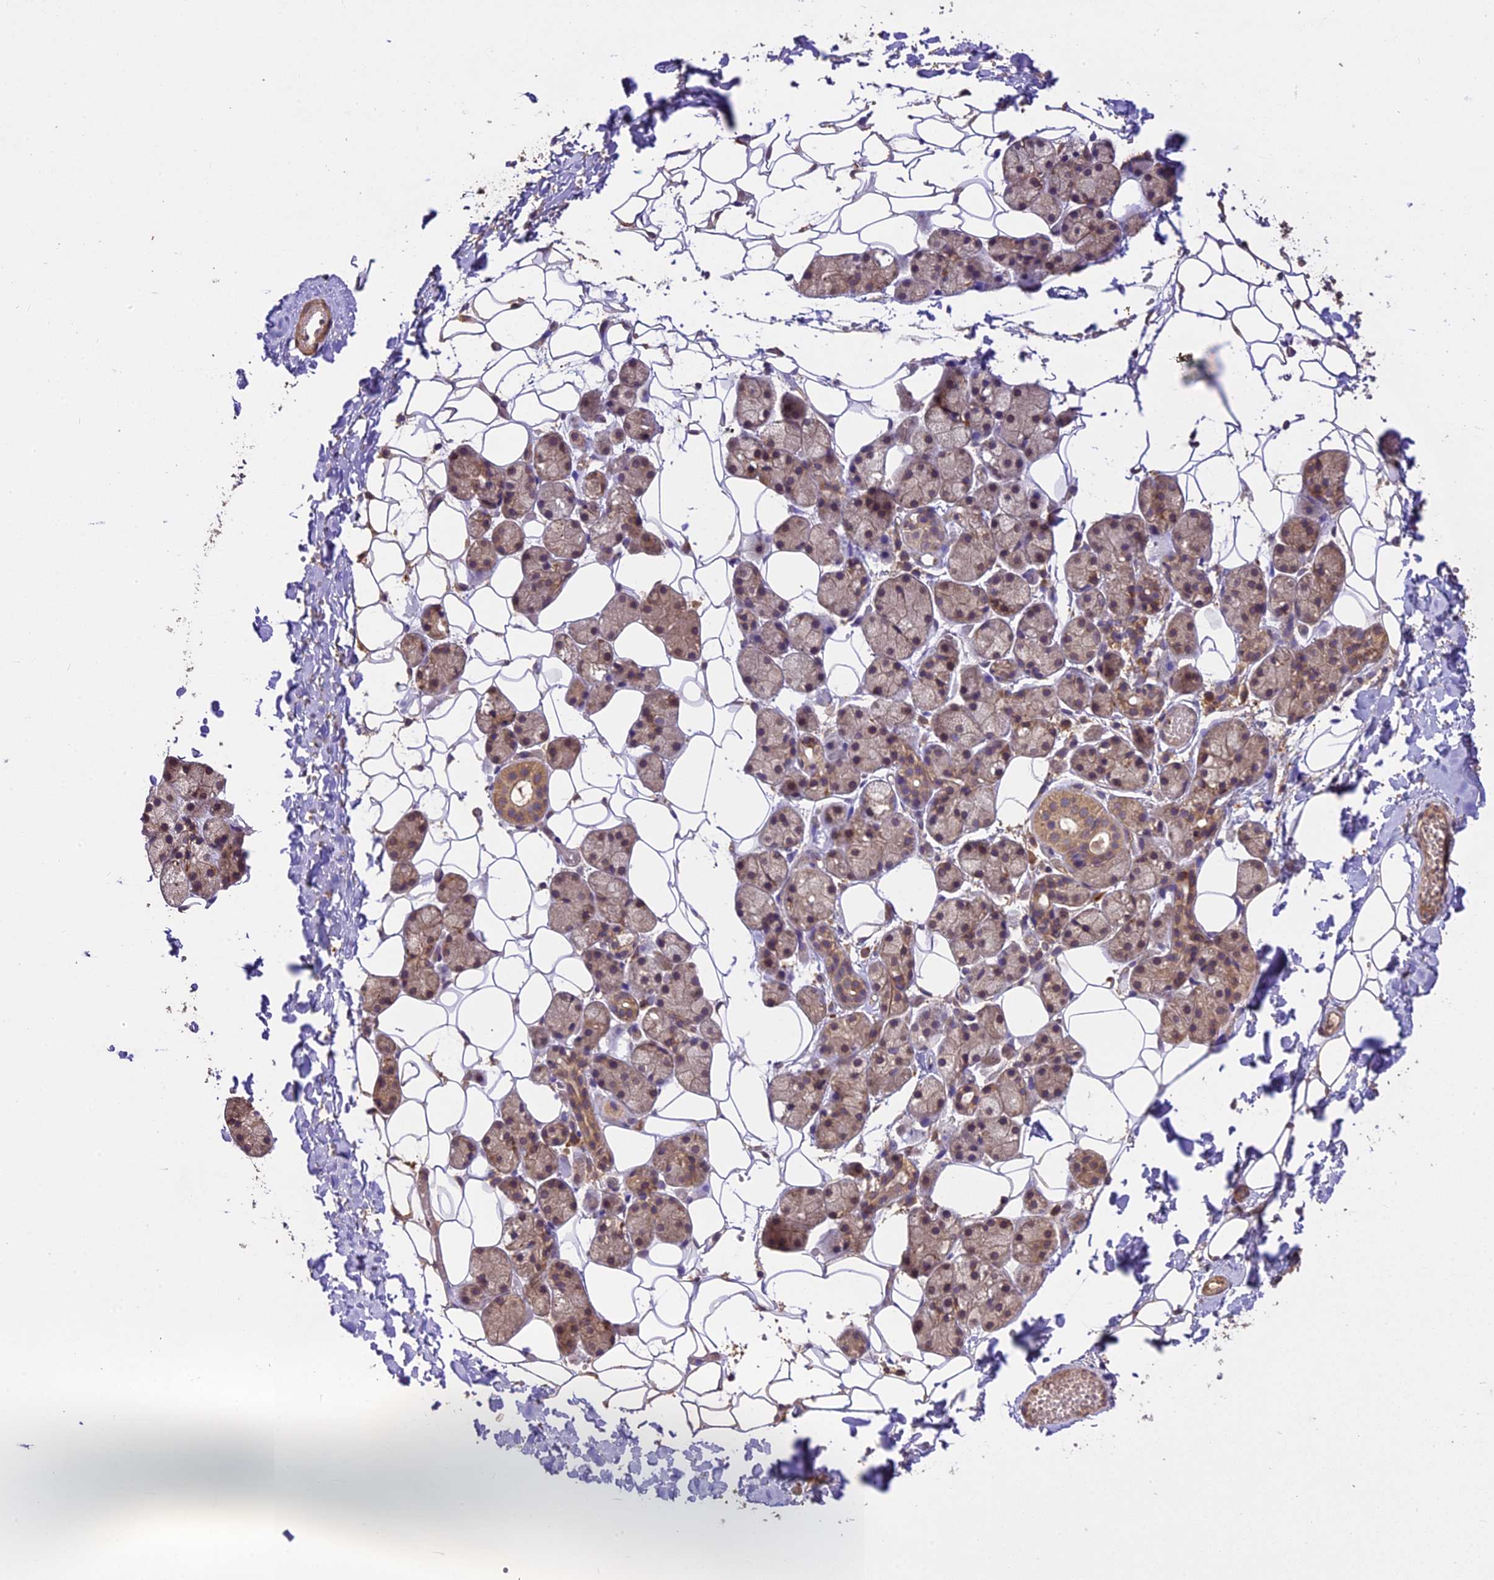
{"staining": {"intensity": "moderate", "quantity": "25%-75%", "location": "cytoplasmic/membranous"}, "tissue": "salivary gland", "cell_type": "Glandular cells", "image_type": "normal", "snomed": [{"axis": "morphology", "description": "Normal tissue, NOS"}, {"axis": "topography", "description": "Salivary gland"}], "caption": "This is a histology image of immunohistochemistry (IHC) staining of benign salivary gland, which shows moderate positivity in the cytoplasmic/membranous of glandular cells.", "gene": "BRAP", "patient": {"sex": "female", "age": 33}}